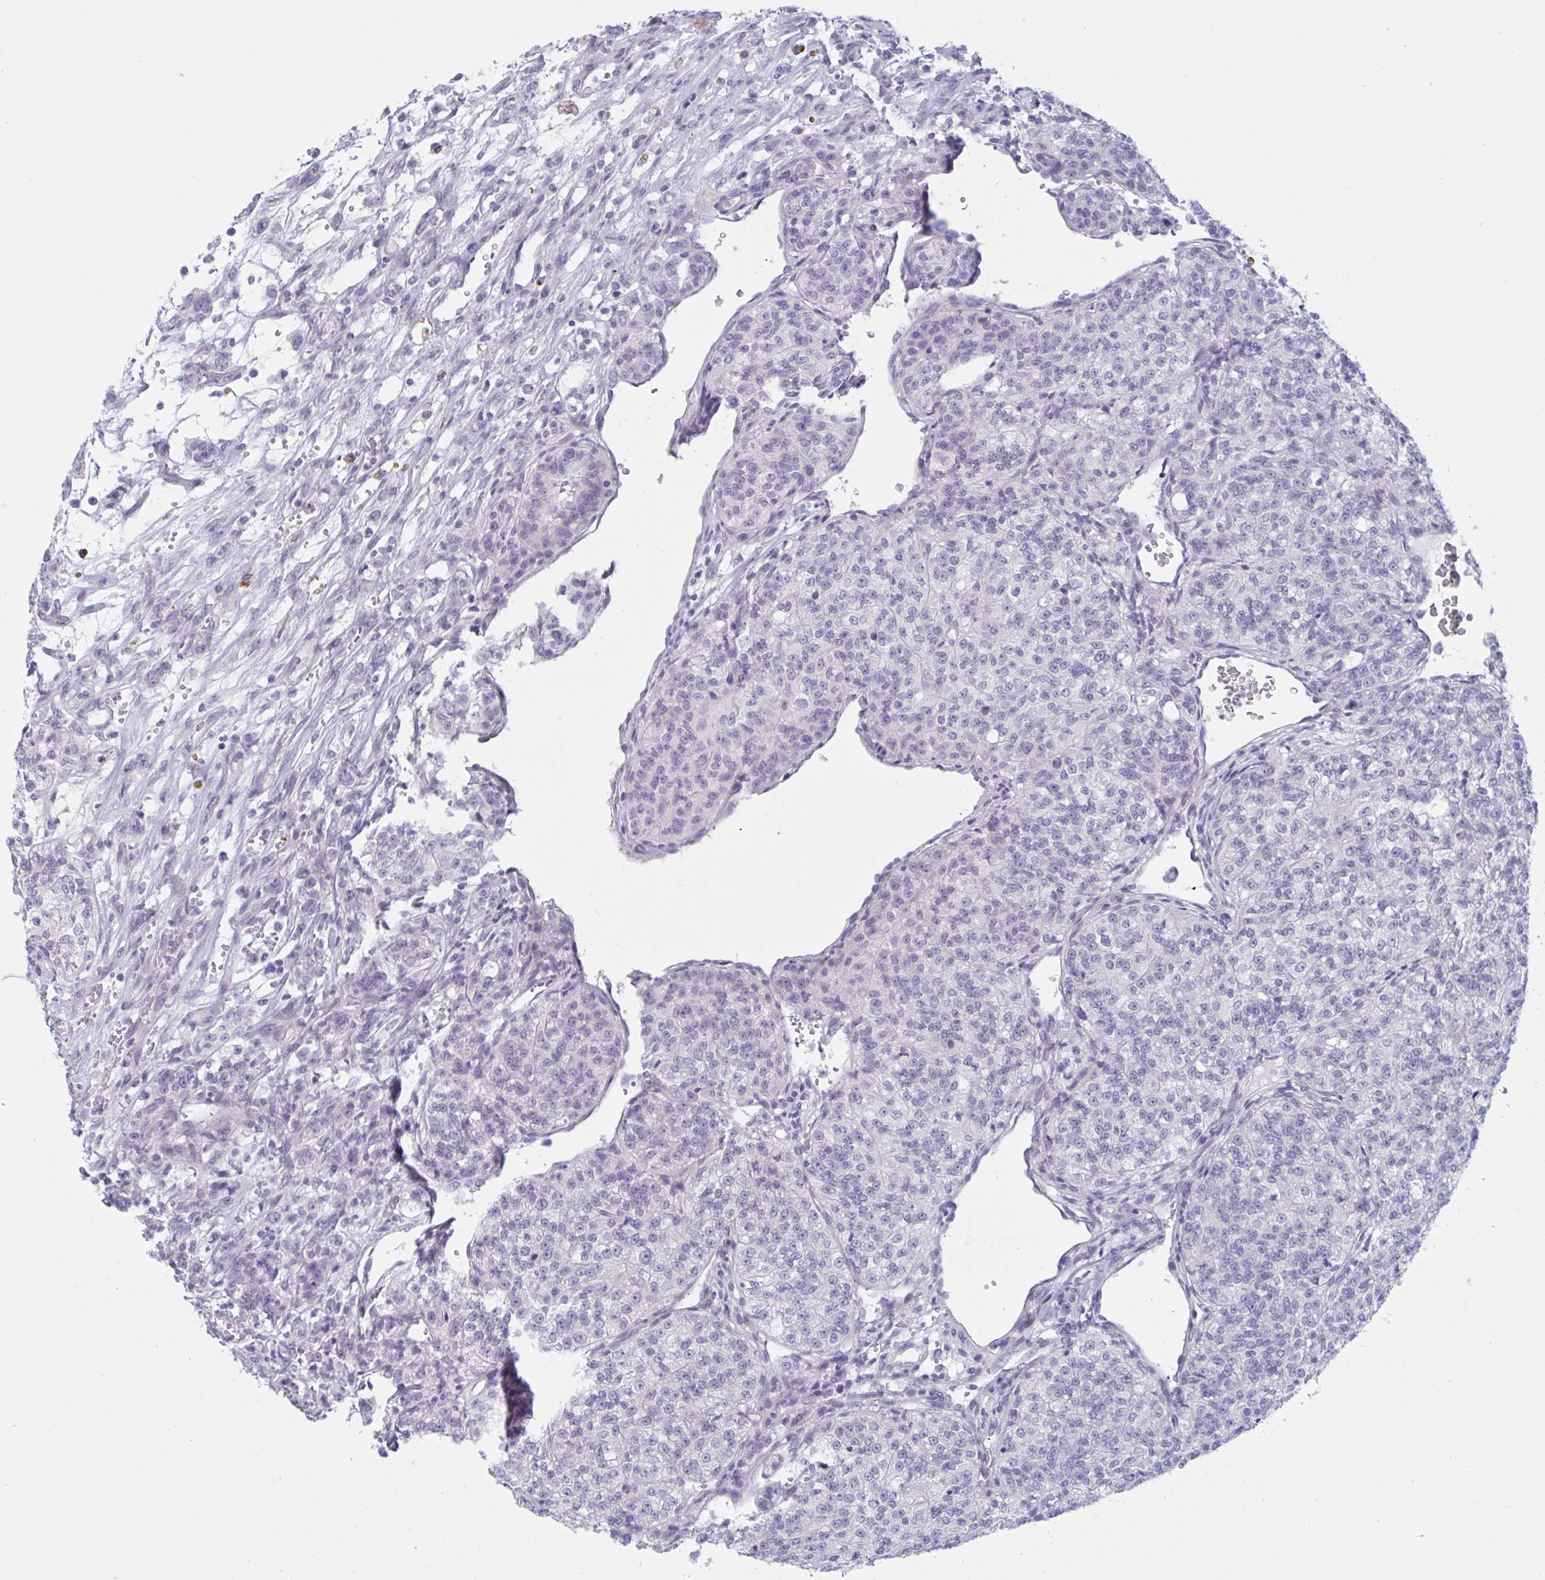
{"staining": {"intensity": "negative", "quantity": "none", "location": "none"}, "tissue": "renal cancer", "cell_type": "Tumor cells", "image_type": "cancer", "snomed": [{"axis": "morphology", "description": "Adenocarcinoma, NOS"}, {"axis": "topography", "description": "Kidney"}], "caption": "Tumor cells are negative for brown protein staining in adenocarcinoma (renal).", "gene": "HSD11B2", "patient": {"sex": "female", "age": 63}}